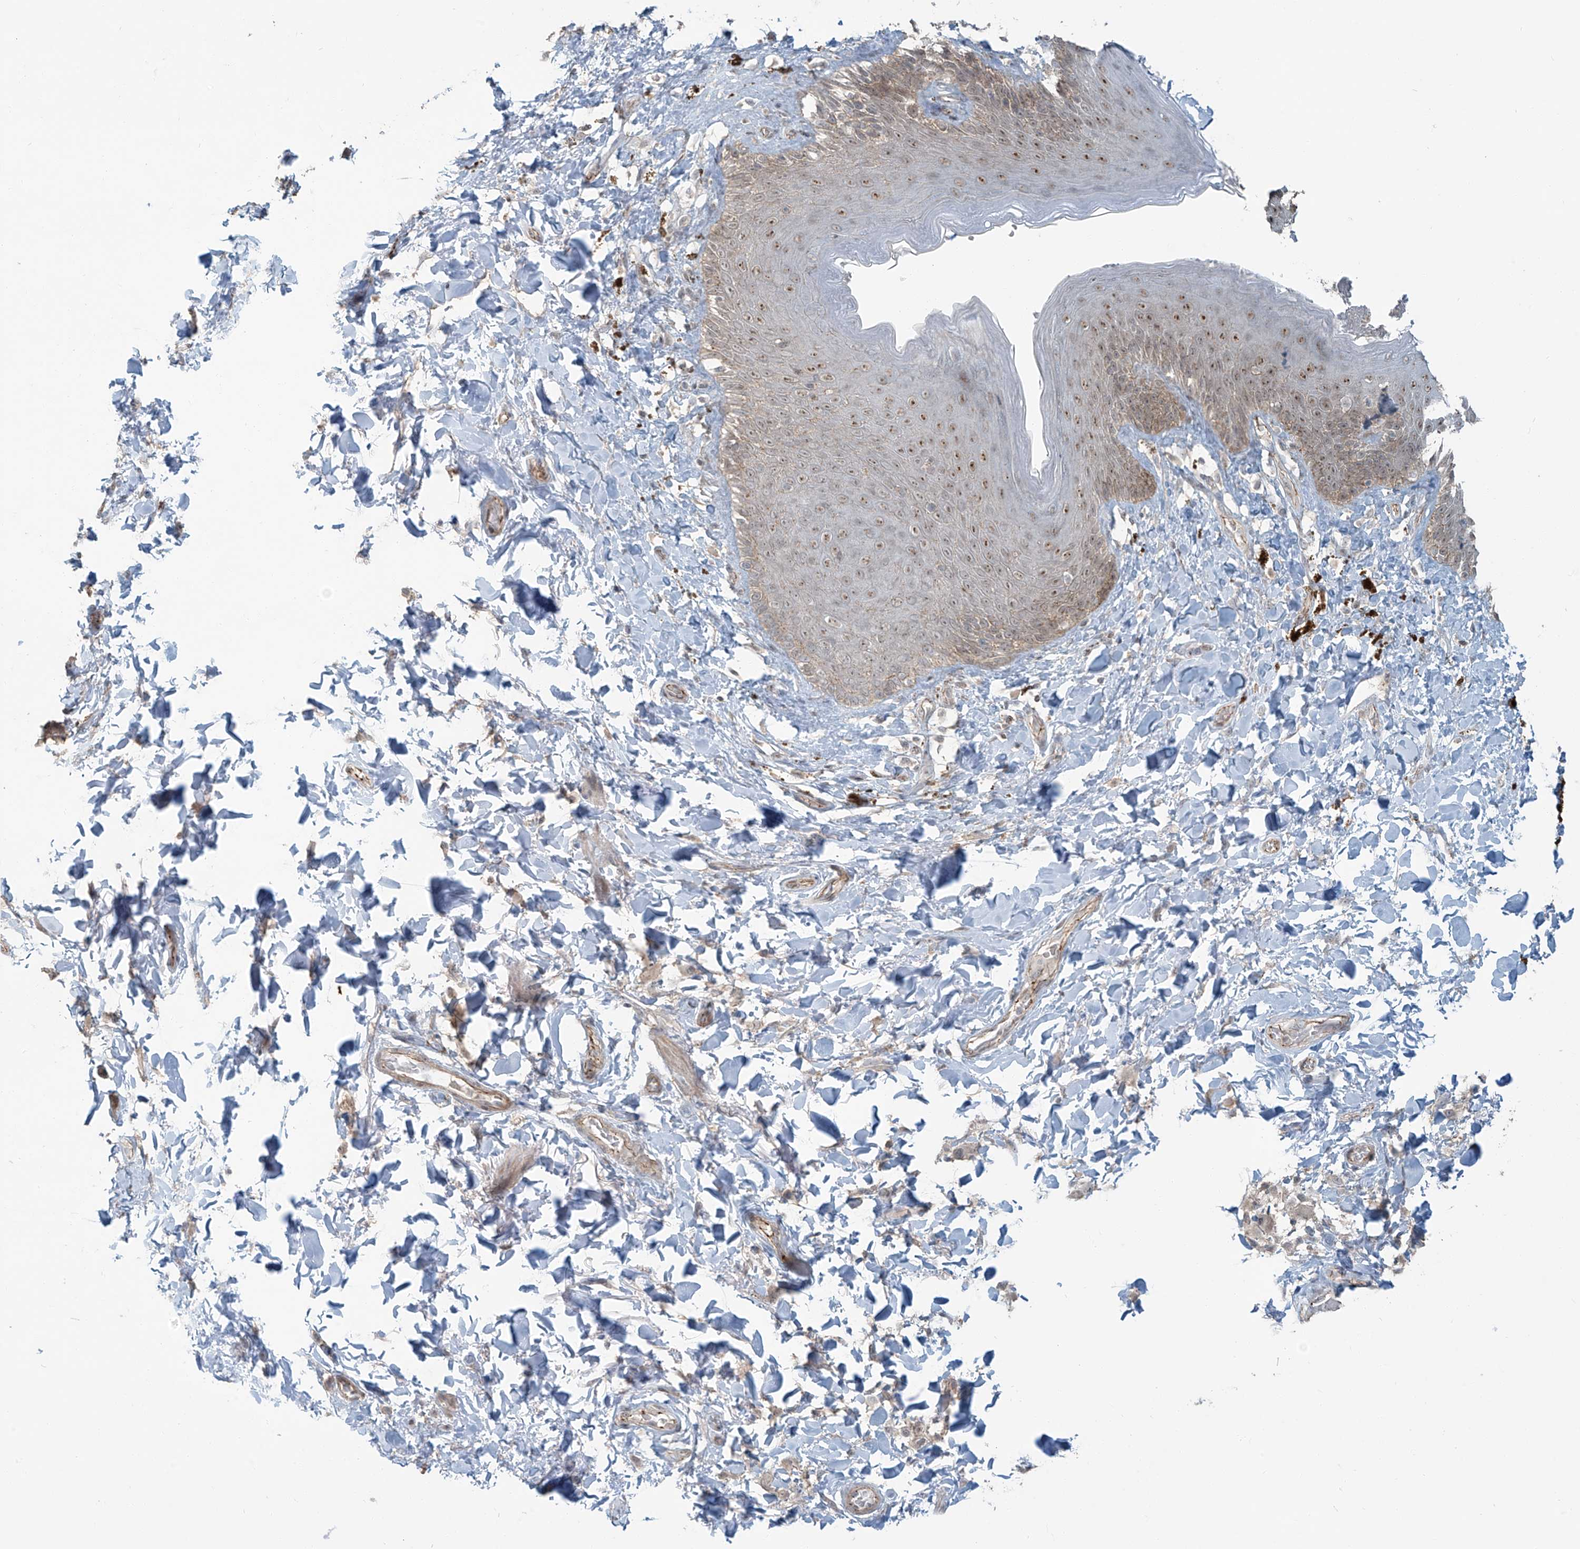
{"staining": {"intensity": "moderate", "quantity": ">75%", "location": "cytoplasmic/membranous,nuclear"}, "tissue": "skin", "cell_type": "Epidermal cells", "image_type": "normal", "snomed": [{"axis": "morphology", "description": "Normal tissue, NOS"}, {"axis": "topography", "description": "Anal"}], "caption": "This histopathology image demonstrates immunohistochemistry staining of unremarkable skin, with medium moderate cytoplasmic/membranous,nuclear staining in about >75% of epidermal cells.", "gene": "ZNF16", "patient": {"sex": "female", "age": 78}}